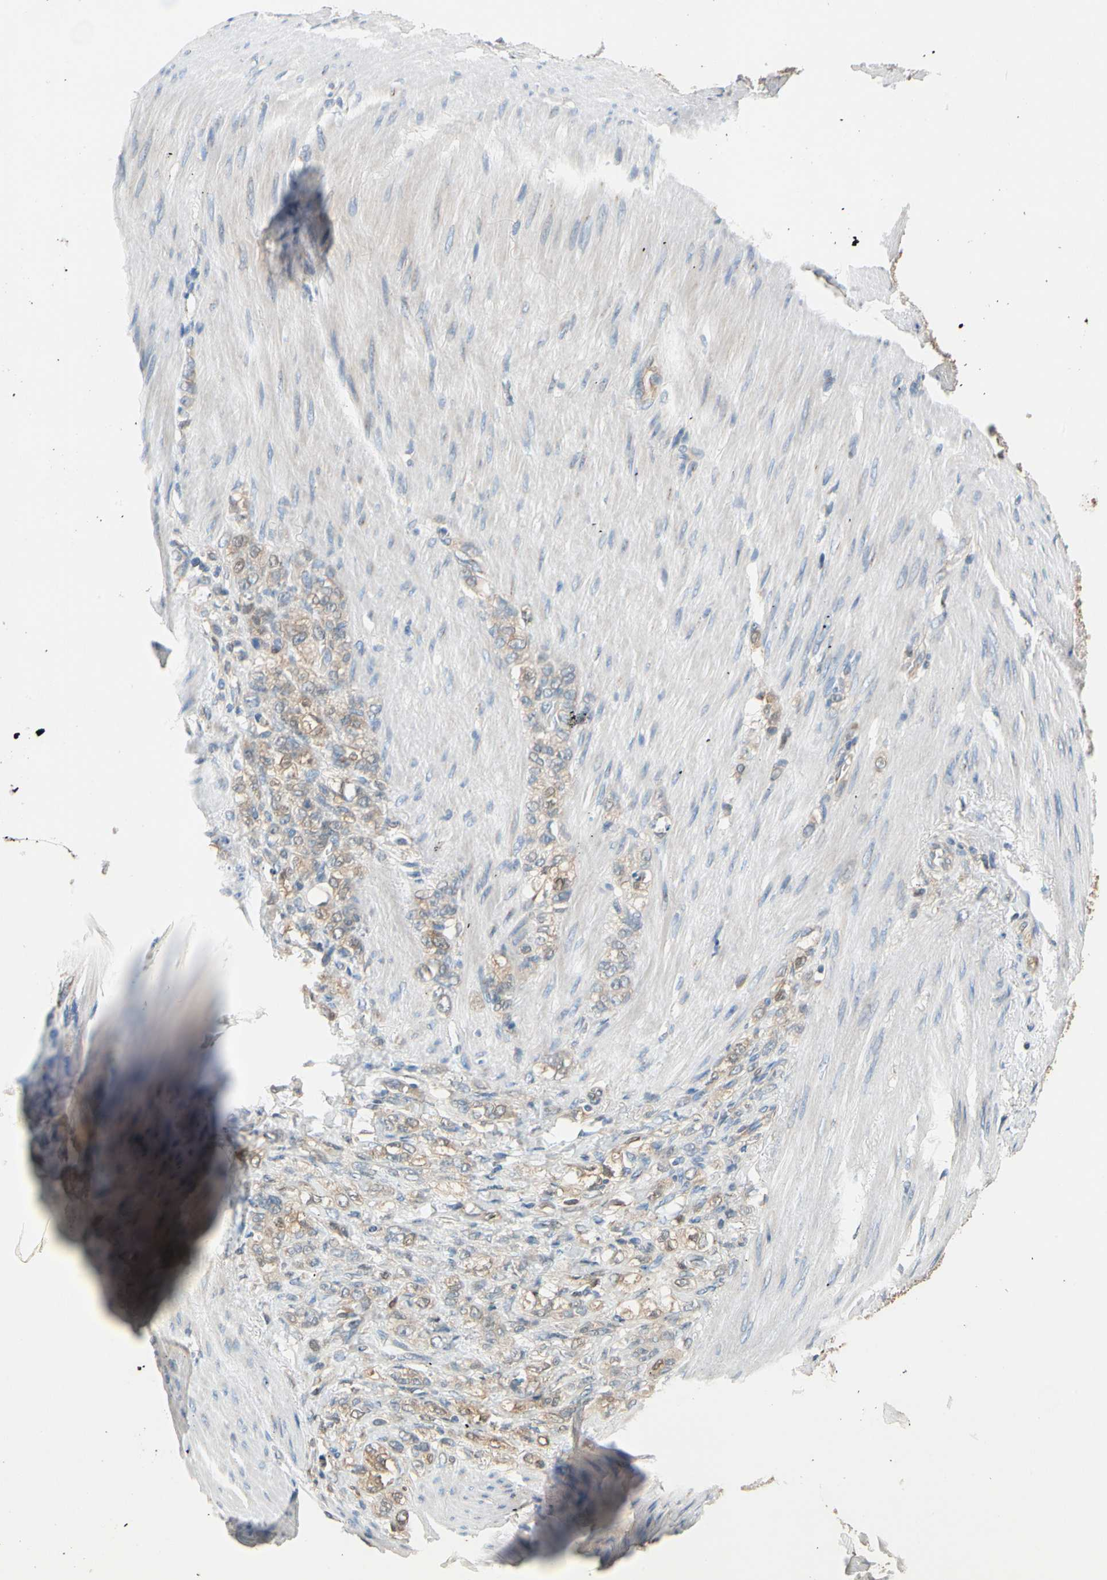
{"staining": {"intensity": "weak", "quantity": ">75%", "location": "cytoplasmic/membranous"}, "tissue": "stomach cancer", "cell_type": "Tumor cells", "image_type": "cancer", "snomed": [{"axis": "morphology", "description": "Adenocarcinoma, NOS"}, {"axis": "topography", "description": "Stomach"}], "caption": "Human stomach cancer (adenocarcinoma) stained with a brown dye reveals weak cytoplasmic/membranous positive expression in about >75% of tumor cells.", "gene": "GPSM2", "patient": {"sex": "male", "age": 82}}